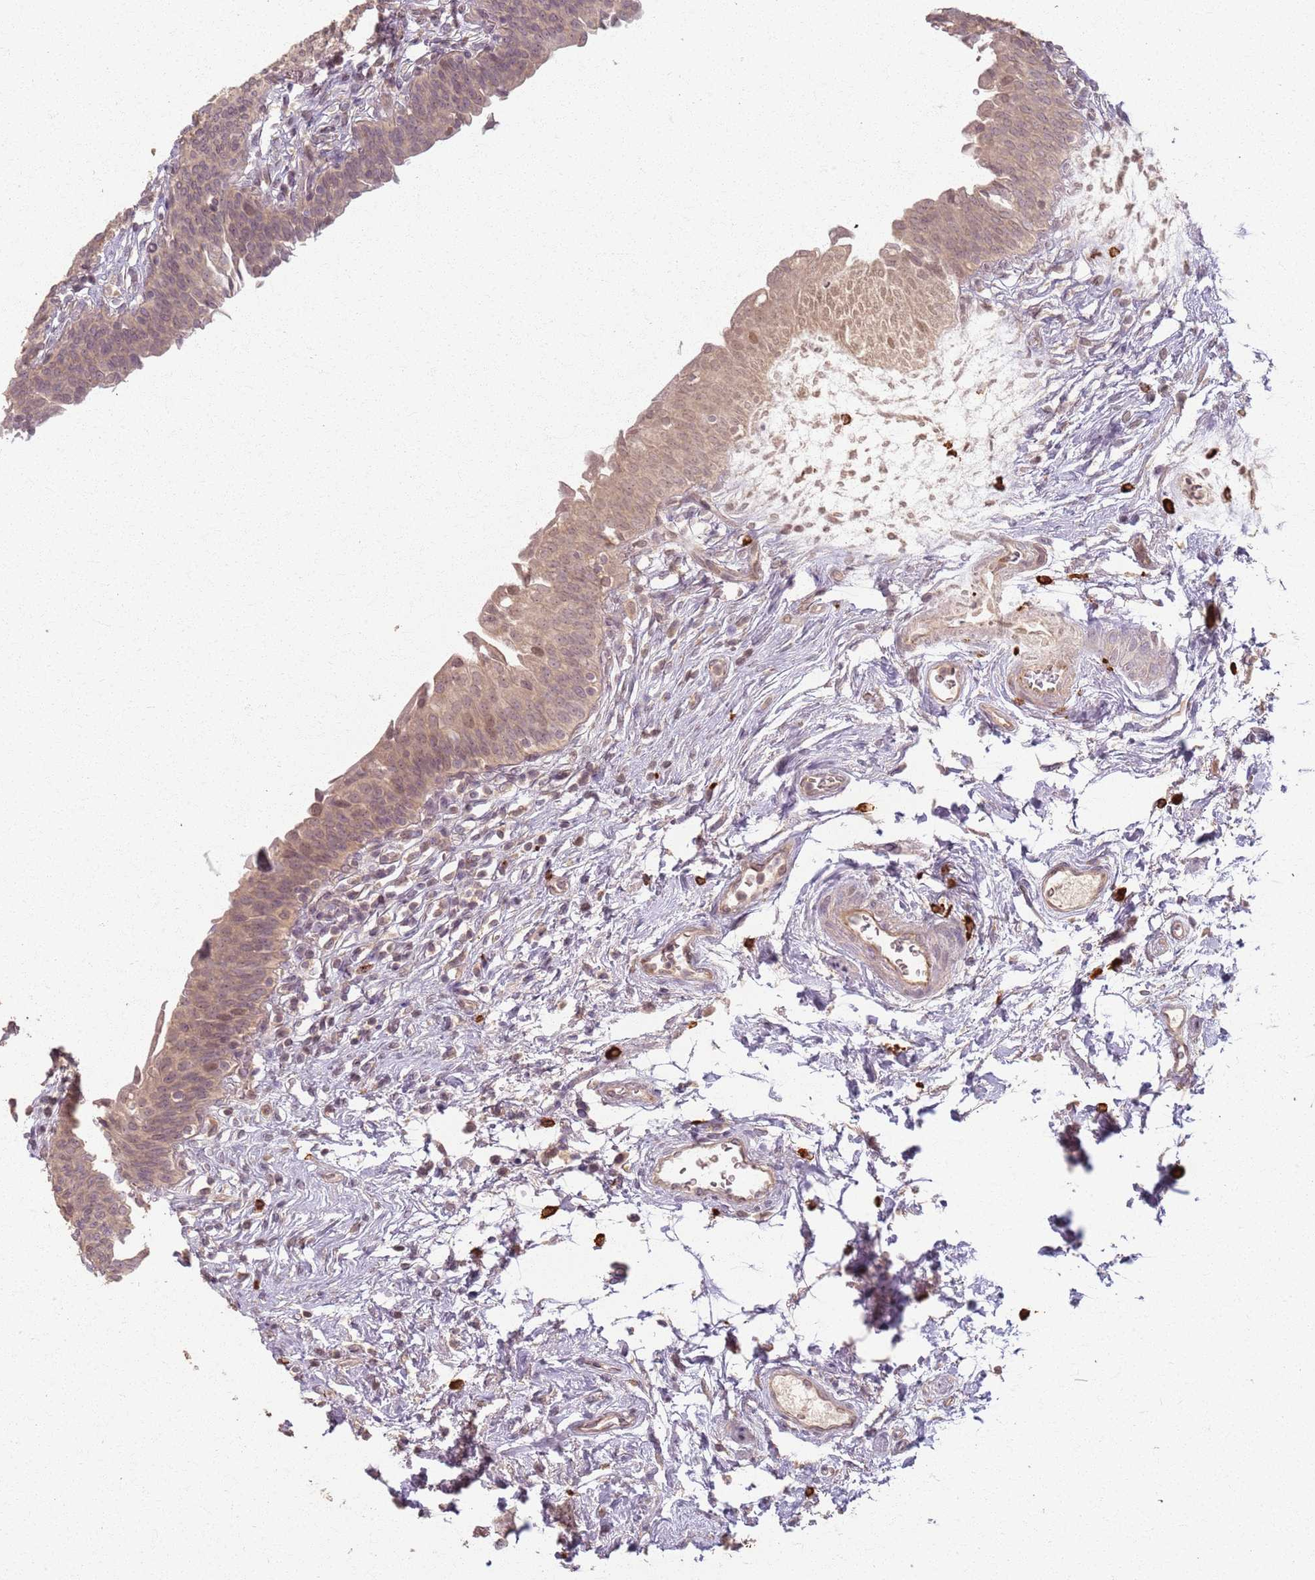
{"staining": {"intensity": "weak", "quantity": ">75%", "location": "cytoplasmic/membranous,nuclear"}, "tissue": "urinary bladder", "cell_type": "Urothelial cells", "image_type": "normal", "snomed": [{"axis": "morphology", "description": "Normal tissue, NOS"}, {"axis": "topography", "description": "Urinary bladder"}], "caption": "Urinary bladder stained for a protein (brown) exhibits weak cytoplasmic/membranous,nuclear positive expression in approximately >75% of urothelial cells.", "gene": "CCDC168", "patient": {"sex": "male", "age": 83}}